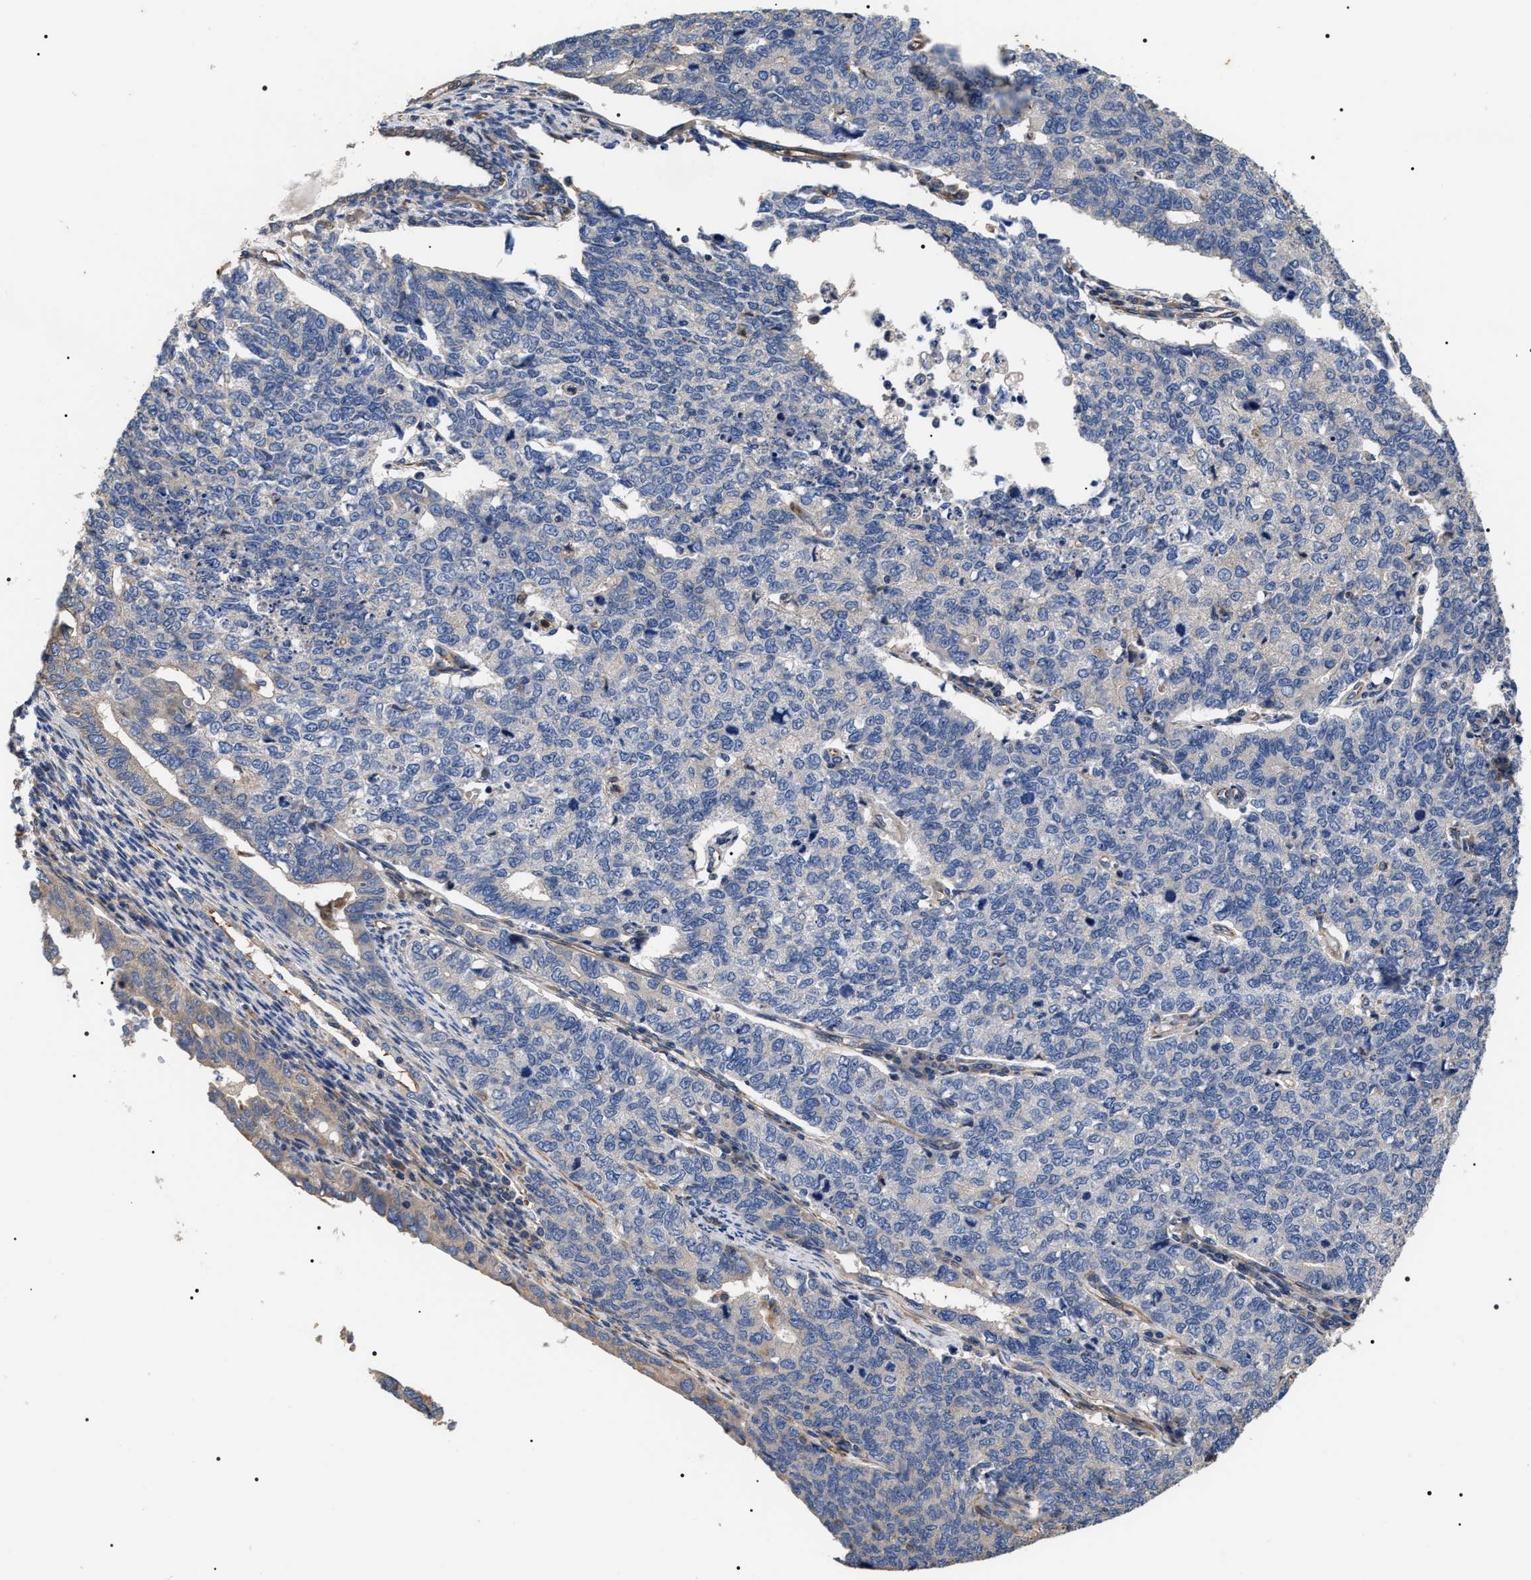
{"staining": {"intensity": "negative", "quantity": "none", "location": "none"}, "tissue": "cervical cancer", "cell_type": "Tumor cells", "image_type": "cancer", "snomed": [{"axis": "morphology", "description": "Squamous cell carcinoma, NOS"}, {"axis": "topography", "description": "Cervix"}], "caption": "This is an IHC histopathology image of cervical cancer. There is no expression in tumor cells.", "gene": "TSPAN33", "patient": {"sex": "female", "age": 63}}